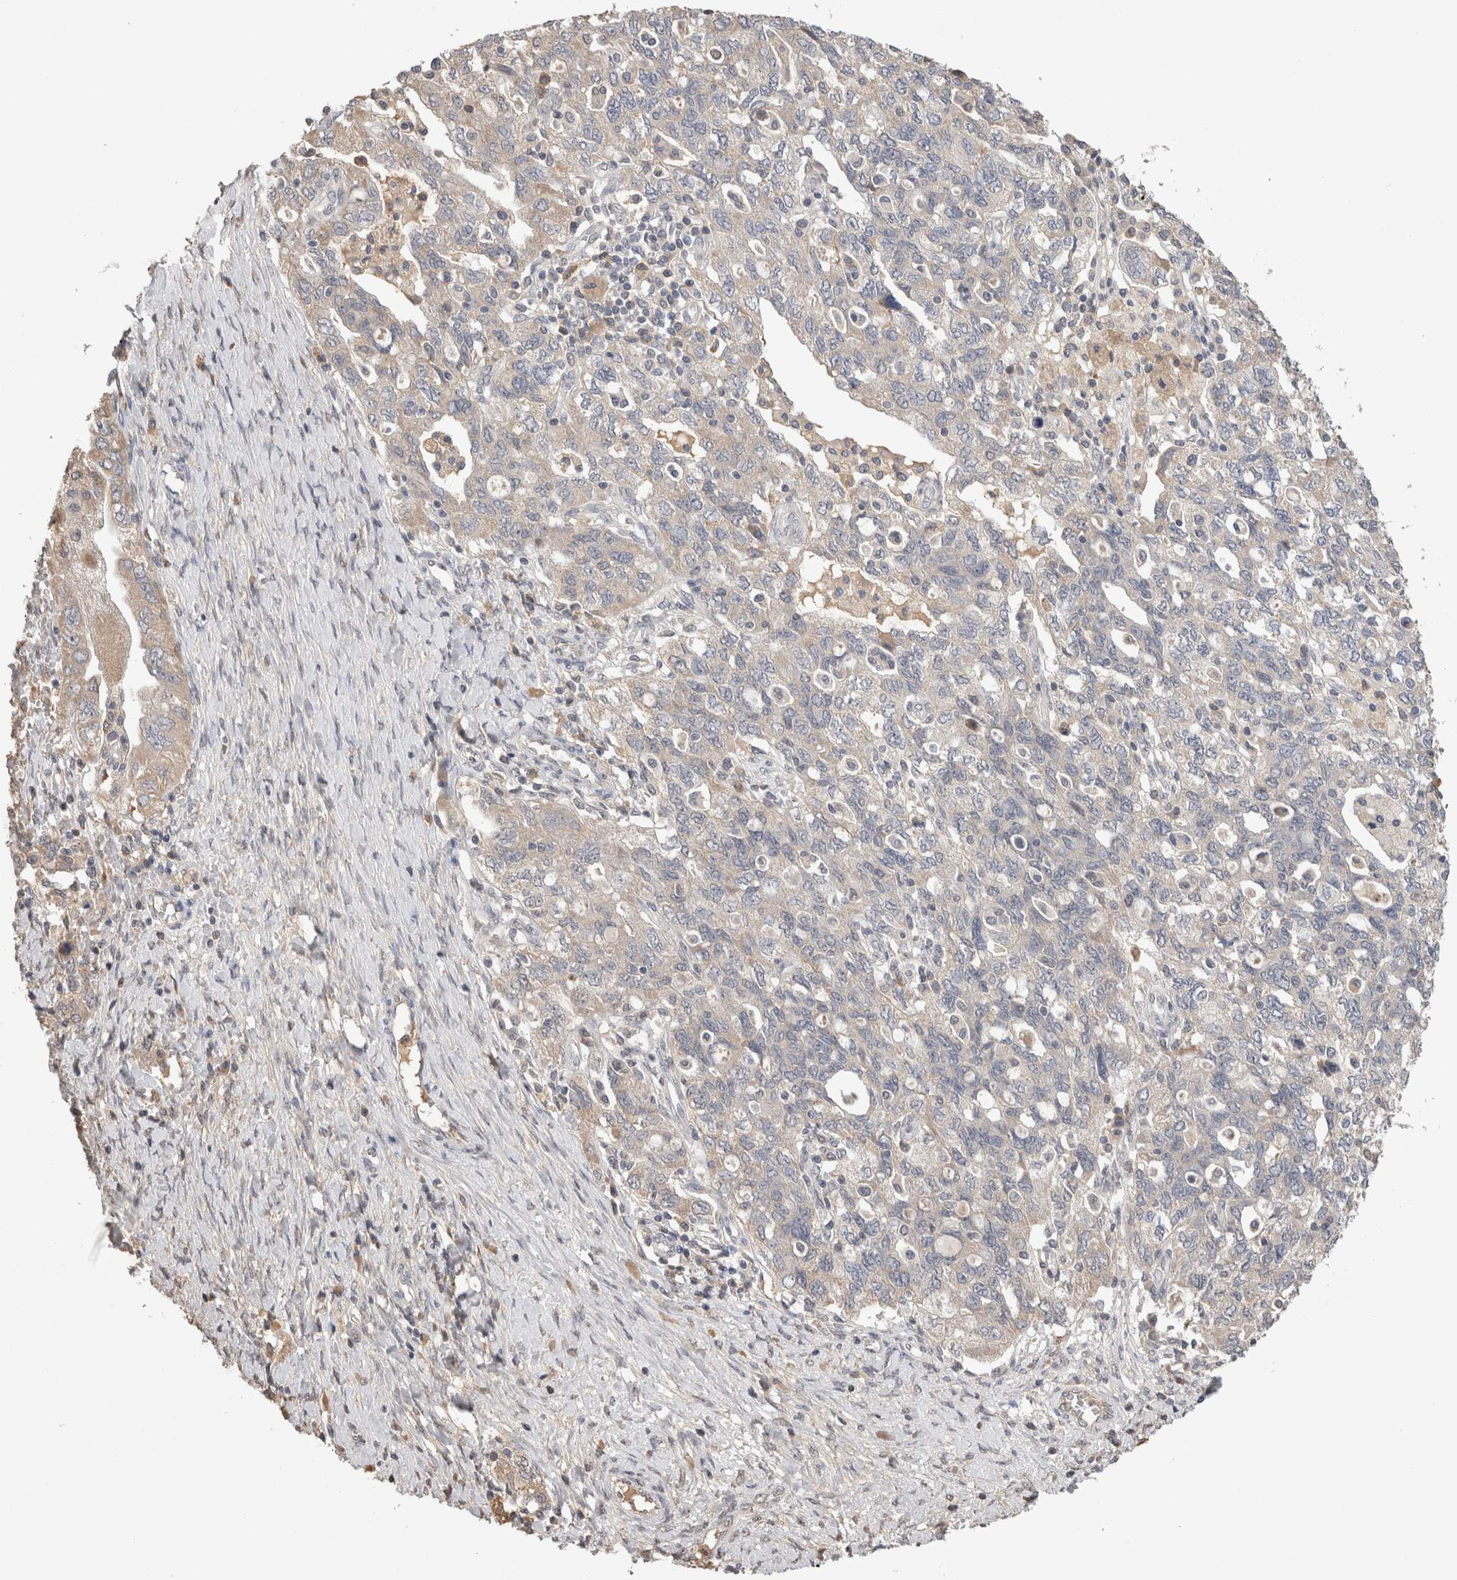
{"staining": {"intensity": "weak", "quantity": "25%-75%", "location": "cytoplasmic/membranous"}, "tissue": "ovarian cancer", "cell_type": "Tumor cells", "image_type": "cancer", "snomed": [{"axis": "morphology", "description": "Carcinoma, NOS"}, {"axis": "morphology", "description": "Cystadenocarcinoma, serous, NOS"}, {"axis": "topography", "description": "Ovary"}], "caption": "Human ovarian cancer (carcinoma) stained for a protein (brown) displays weak cytoplasmic/membranous positive positivity in approximately 25%-75% of tumor cells.", "gene": "FABP7", "patient": {"sex": "female", "age": 69}}